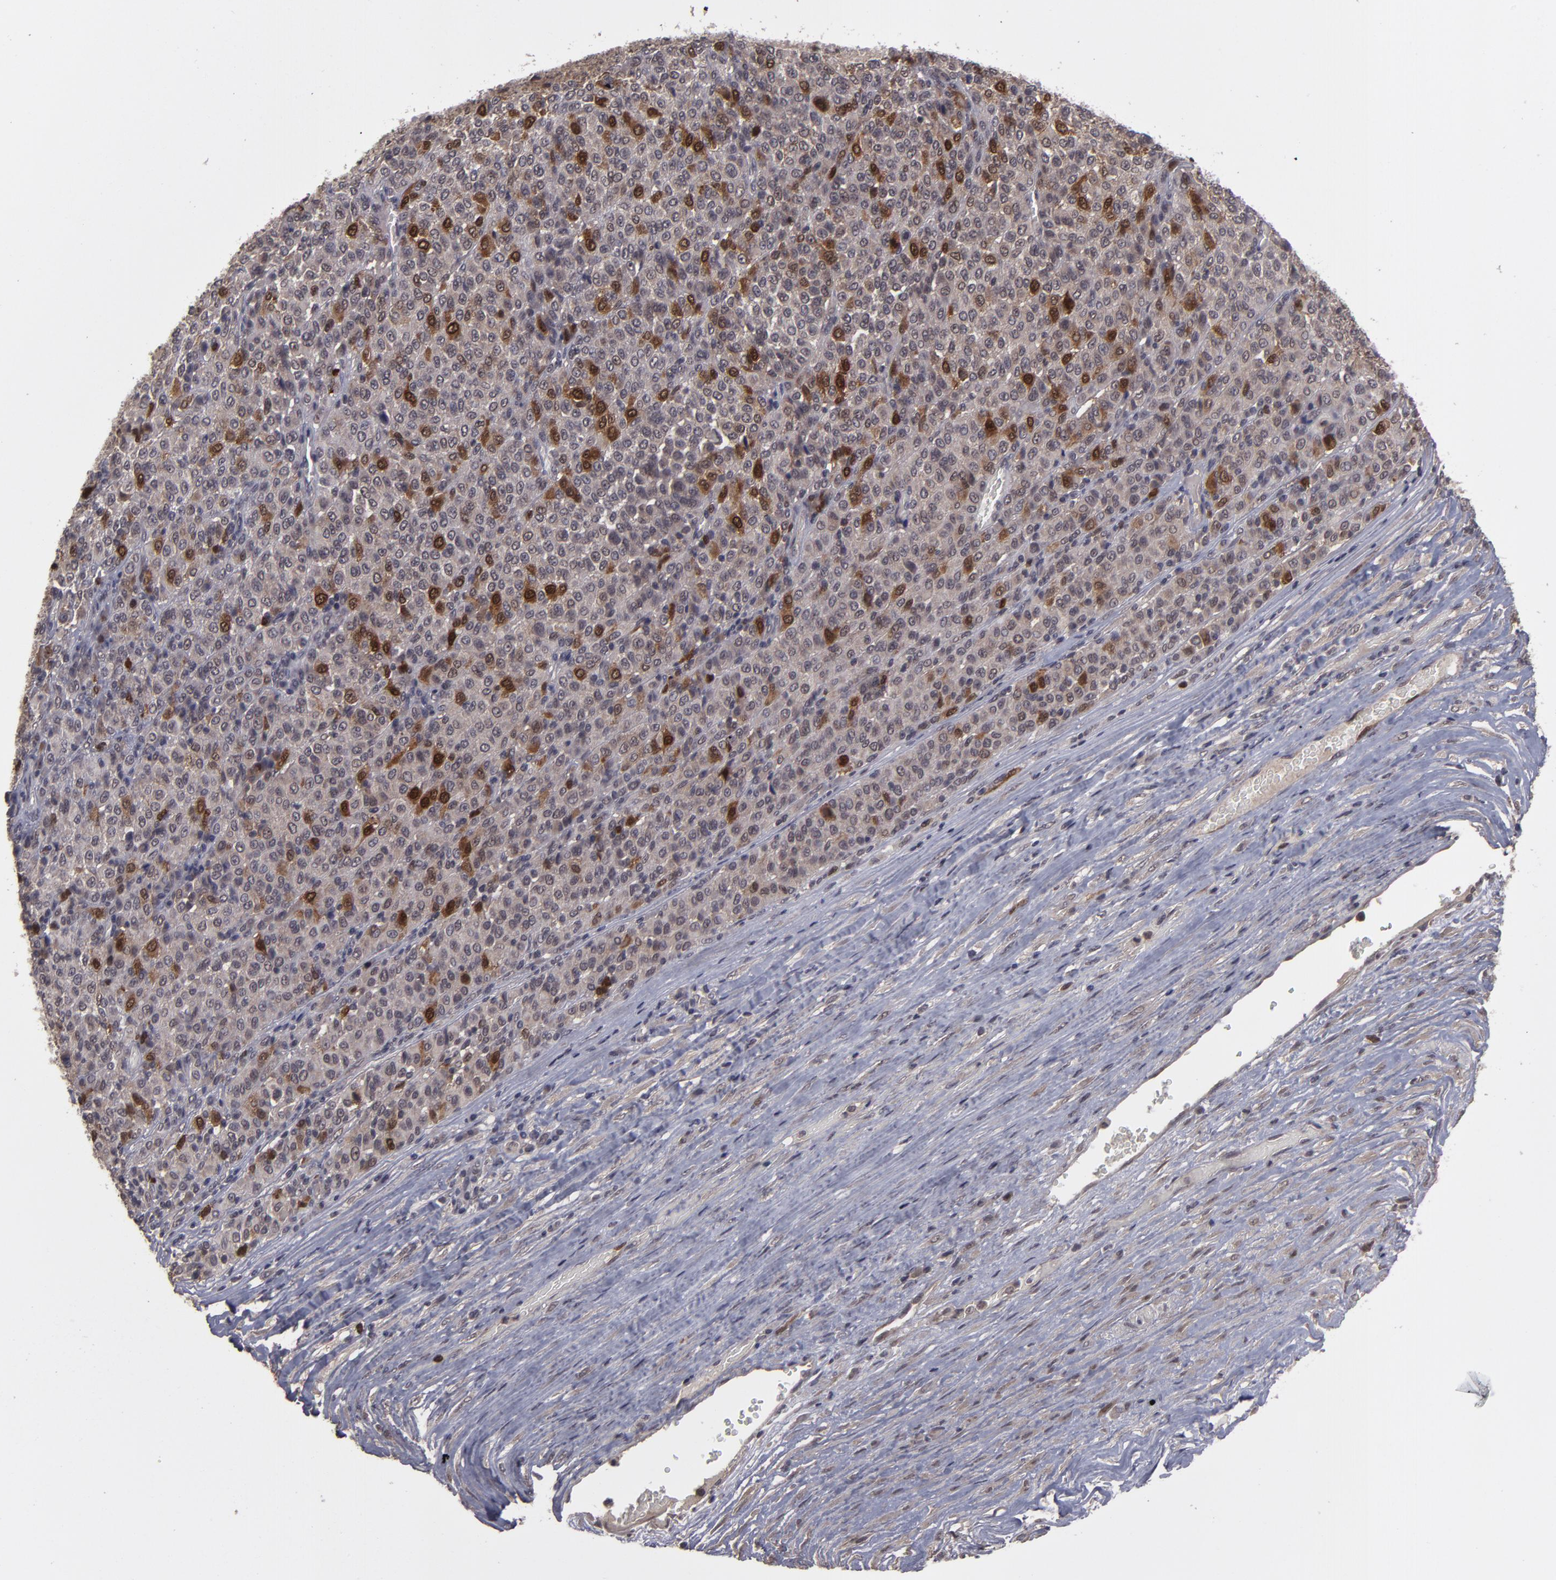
{"staining": {"intensity": "moderate", "quantity": "25%-75%", "location": "cytoplasmic/membranous"}, "tissue": "melanoma", "cell_type": "Tumor cells", "image_type": "cancer", "snomed": [{"axis": "morphology", "description": "Malignant melanoma, Metastatic site"}, {"axis": "topography", "description": "Pancreas"}], "caption": "Brown immunohistochemical staining in human melanoma demonstrates moderate cytoplasmic/membranous expression in approximately 25%-75% of tumor cells. (Stains: DAB in brown, nuclei in blue, Microscopy: brightfield microscopy at high magnification).", "gene": "TYMS", "patient": {"sex": "female", "age": 30}}